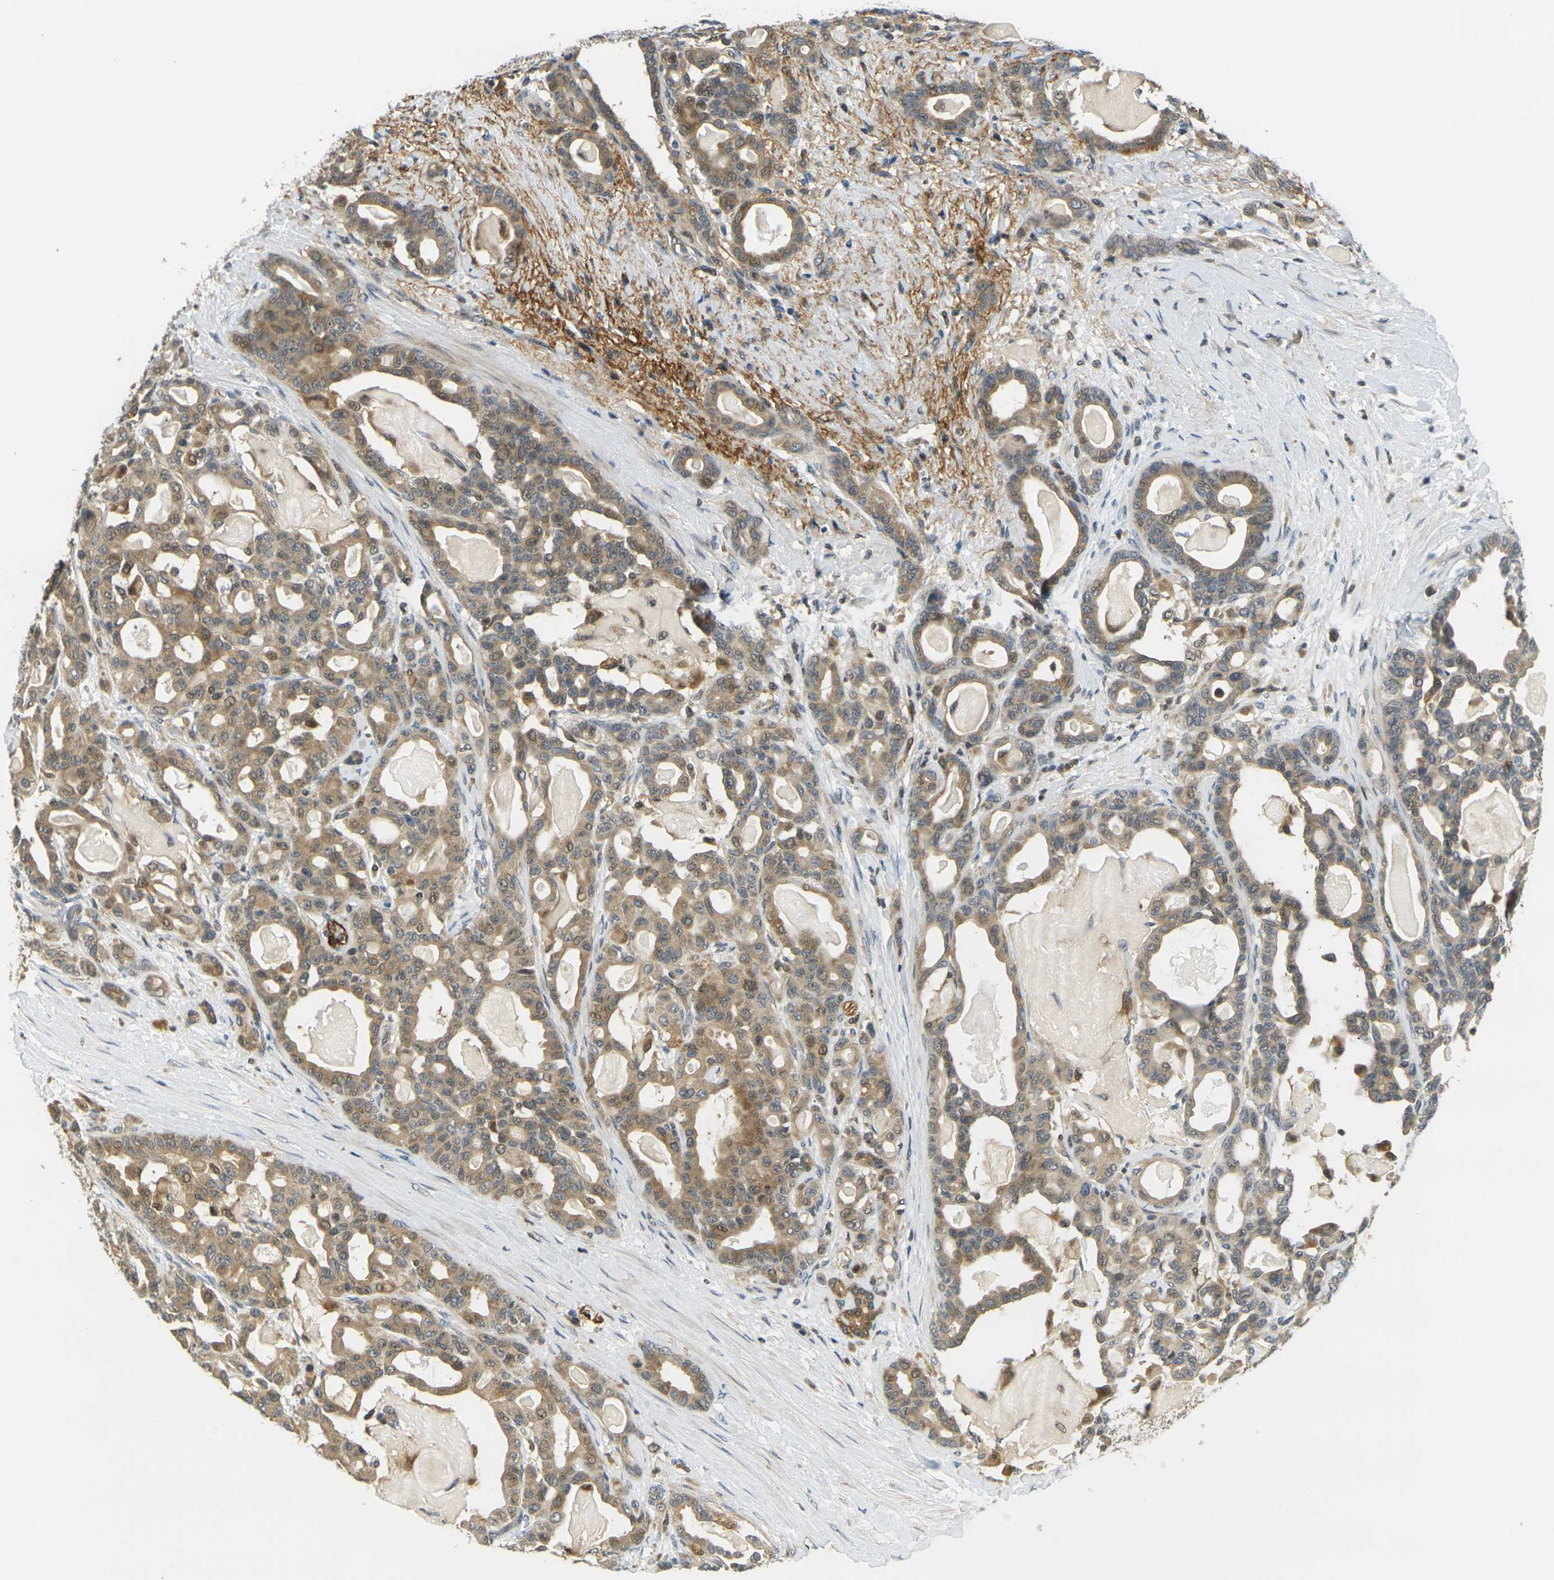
{"staining": {"intensity": "moderate", "quantity": ">75%", "location": "cytoplasmic/membranous"}, "tissue": "pancreatic cancer", "cell_type": "Tumor cells", "image_type": "cancer", "snomed": [{"axis": "morphology", "description": "Adenocarcinoma, NOS"}, {"axis": "topography", "description": "Pancreas"}], "caption": "Immunohistochemical staining of human adenocarcinoma (pancreatic) reveals medium levels of moderate cytoplasmic/membranous positivity in about >75% of tumor cells. Nuclei are stained in blue.", "gene": "KLHL8", "patient": {"sex": "male", "age": 63}}